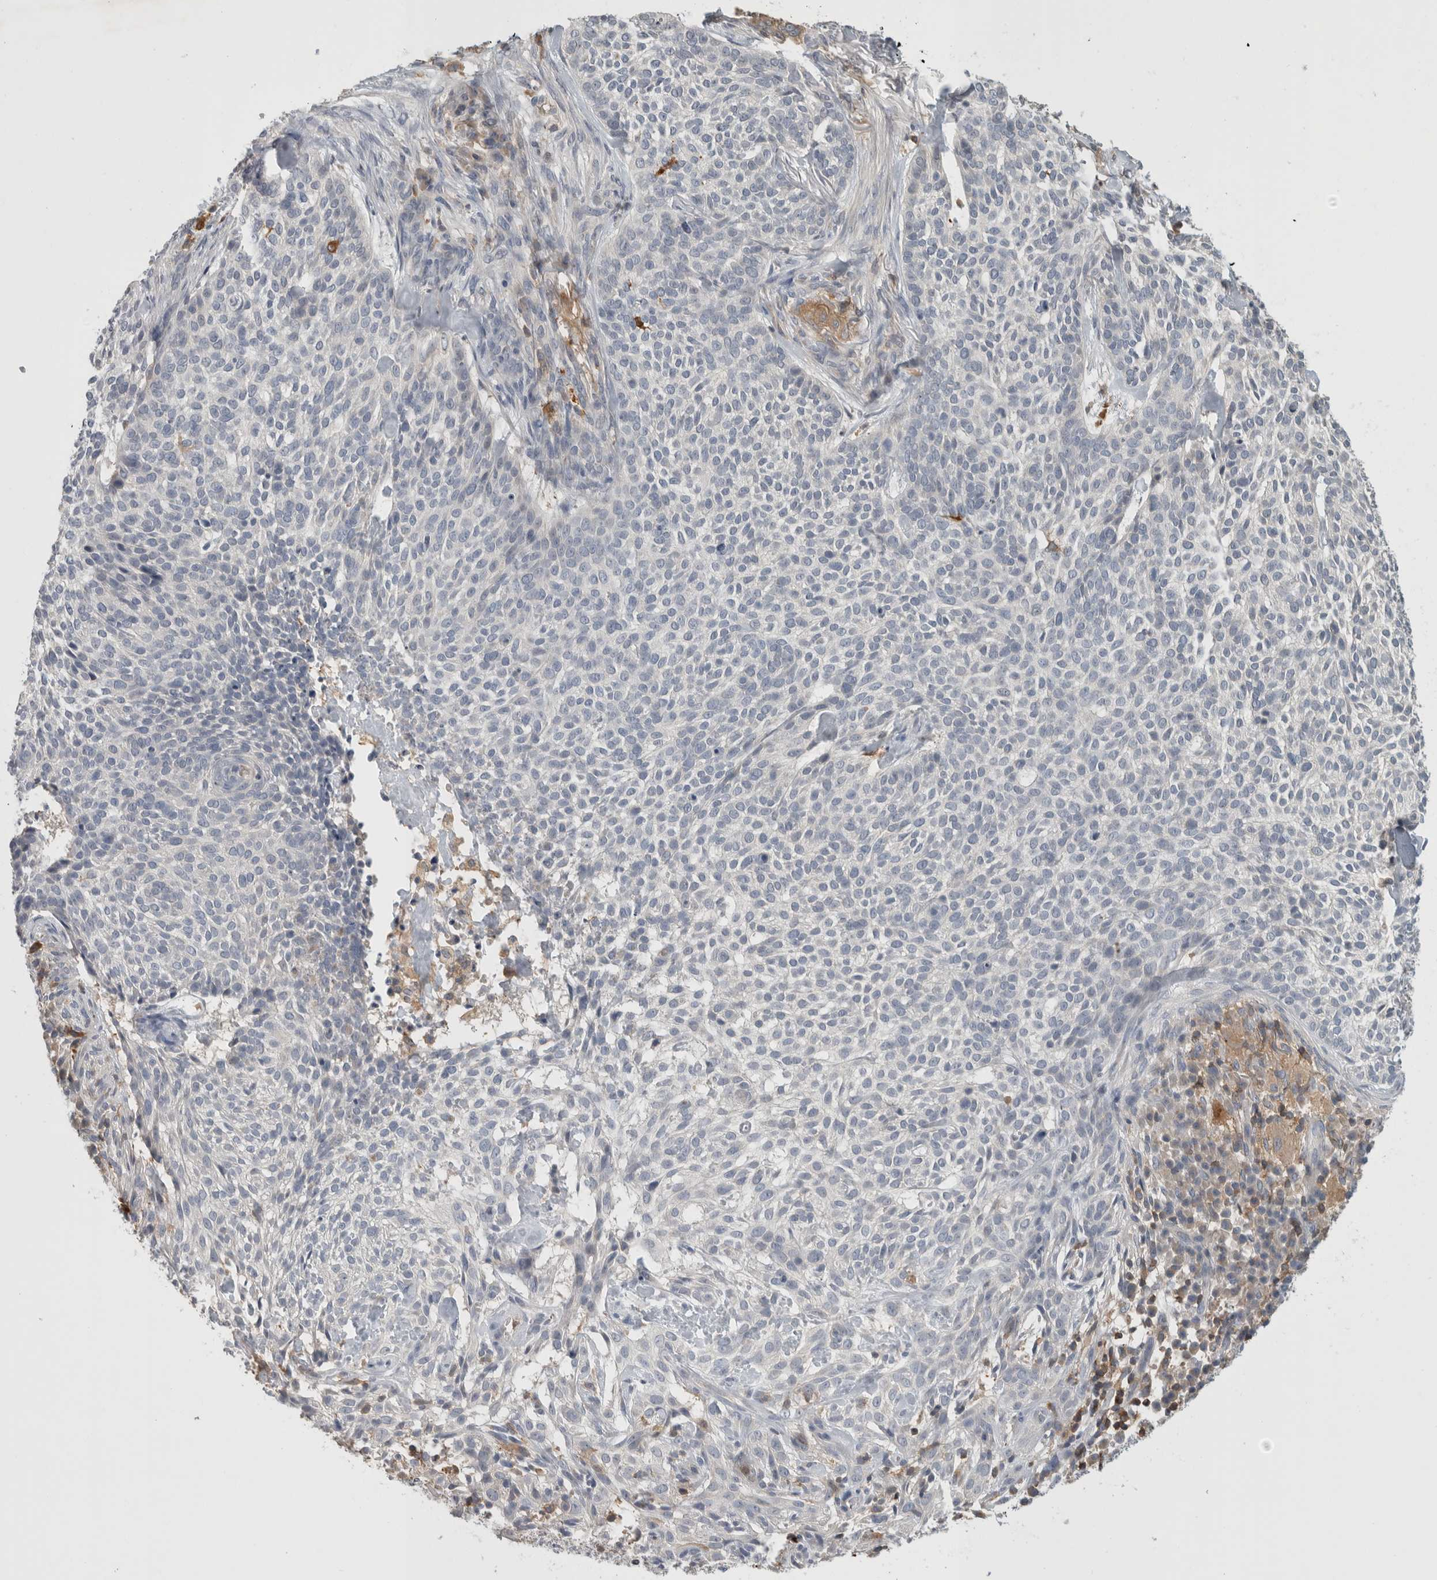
{"staining": {"intensity": "negative", "quantity": "none", "location": "none"}, "tissue": "skin cancer", "cell_type": "Tumor cells", "image_type": "cancer", "snomed": [{"axis": "morphology", "description": "Basal cell carcinoma"}, {"axis": "topography", "description": "Skin"}], "caption": "High magnification brightfield microscopy of skin basal cell carcinoma stained with DAB (brown) and counterstained with hematoxylin (blue): tumor cells show no significant staining.", "gene": "GFRA2", "patient": {"sex": "female", "age": 64}}